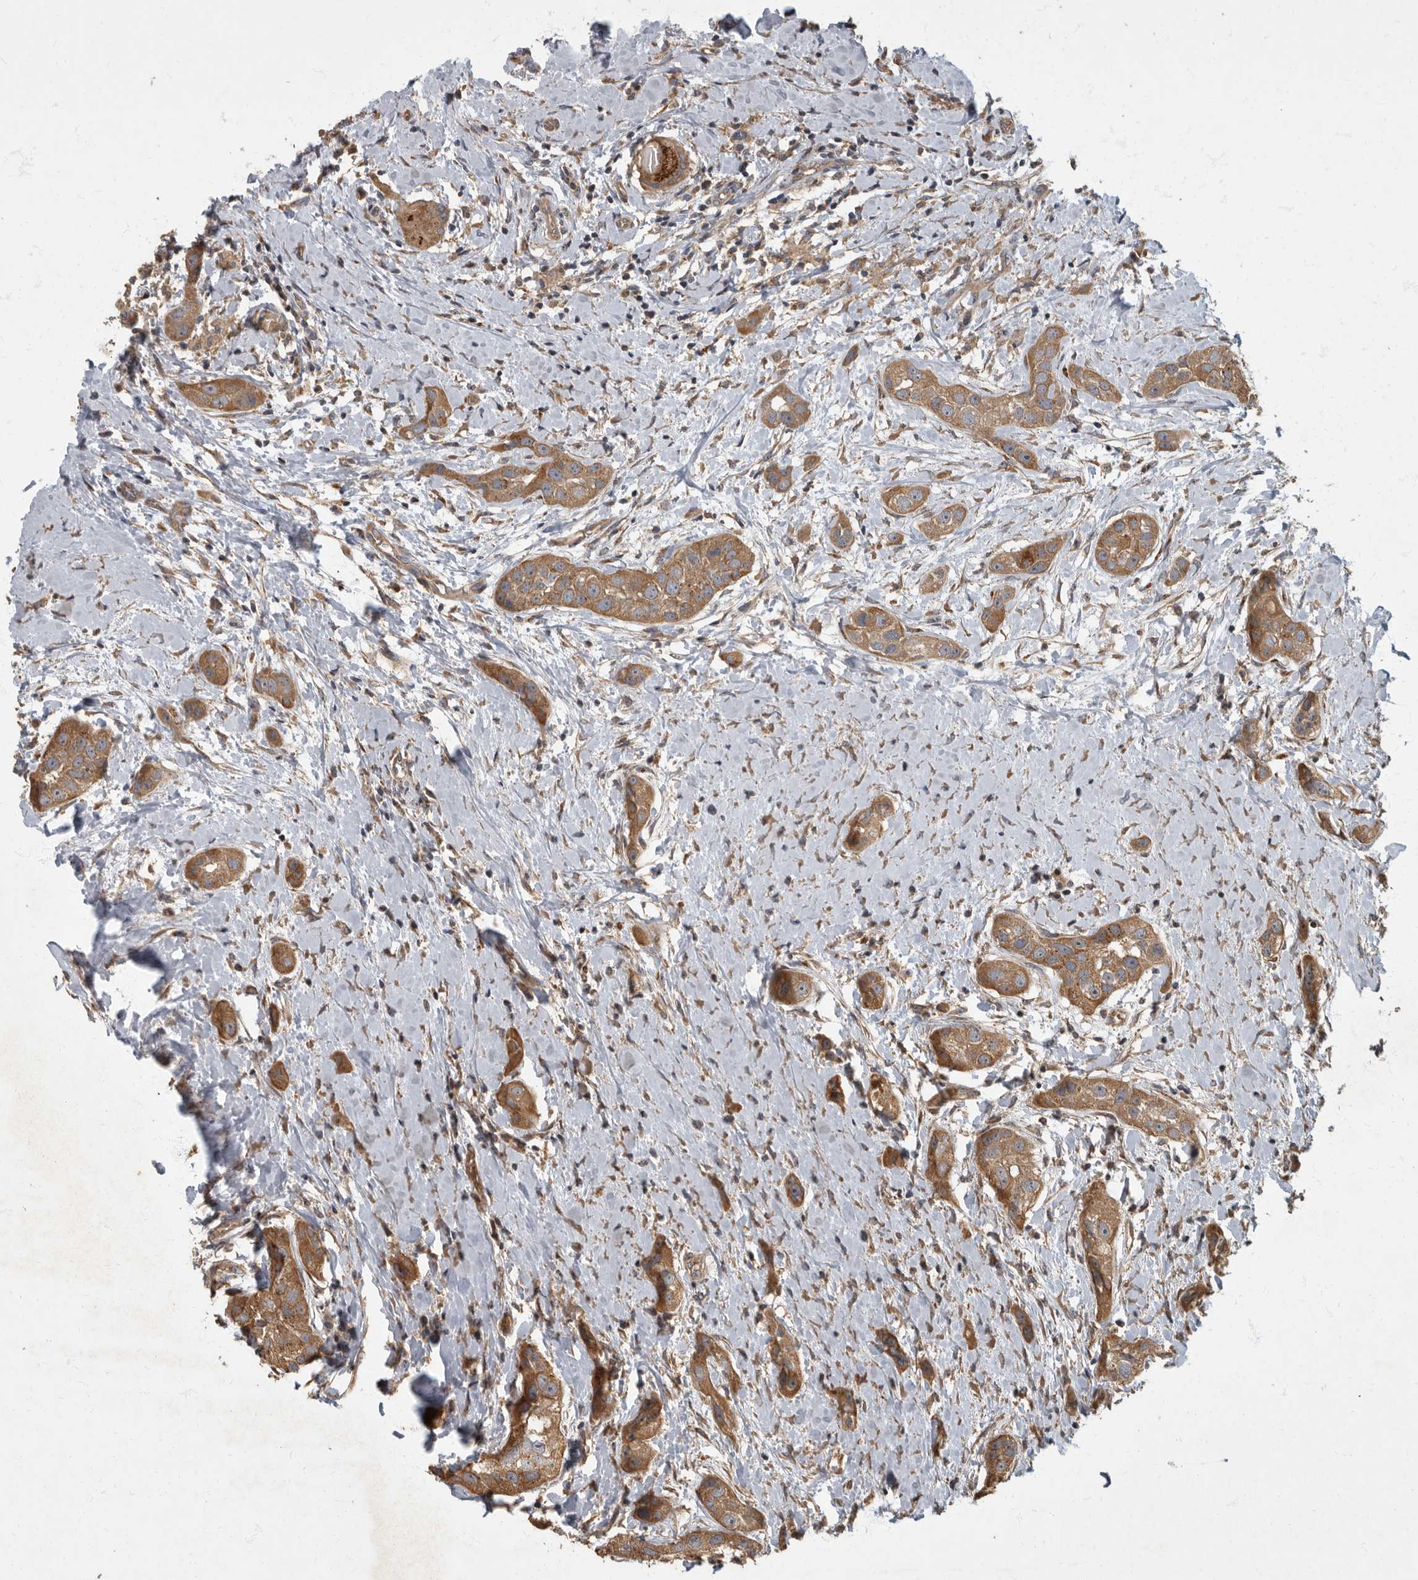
{"staining": {"intensity": "moderate", "quantity": ">75%", "location": "cytoplasmic/membranous"}, "tissue": "head and neck cancer", "cell_type": "Tumor cells", "image_type": "cancer", "snomed": [{"axis": "morphology", "description": "Normal tissue, NOS"}, {"axis": "morphology", "description": "Squamous cell carcinoma, NOS"}, {"axis": "topography", "description": "Skeletal muscle"}, {"axis": "topography", "description": "Head-Neck"}], "caption": "Head and neck cancer (squamous cell carcinoma) was stained to show a protein in brown. There is medium levels of moderate cytoplasmic/membranous staining in about >75% of tumor cells.", "gene": "IQCK", "patient": {"sex": "male", "age": 51}}